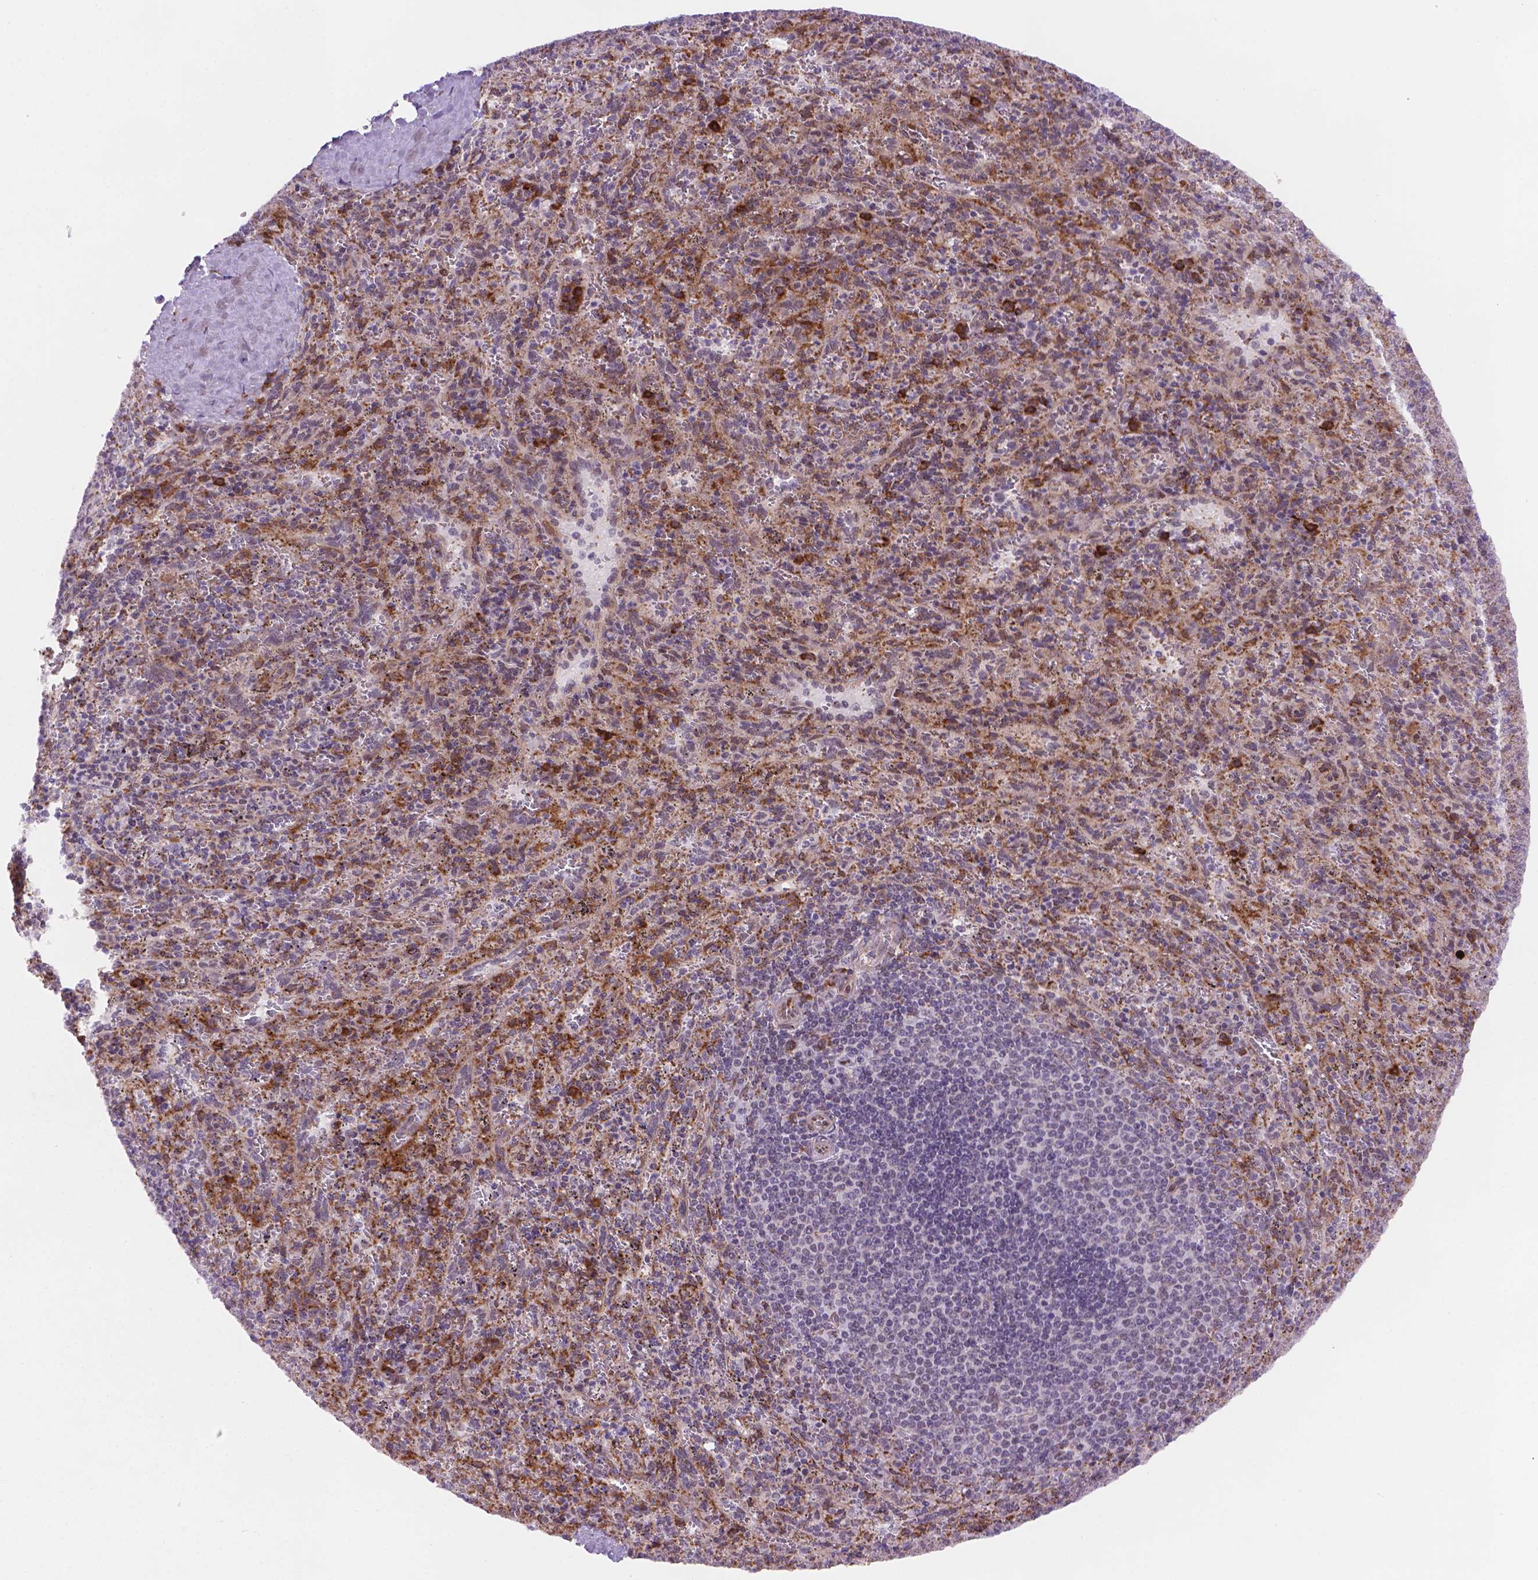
{"staining": {"intensity": "moderate", "quantity": "<25%", "location": "cytoplasmic/membranous"}, "tissue": "spleen", "cell_type": "Cells in red pulp", "image_type": "normal", "snomed": [{"axis": "morphology", "description": "Normal tissue, NOS"}, {"axis": "topography", "description": "Spleen"}], "caption": "Spleen stained with DAB (3,3'-diaminobenzidine) IHC shows low levels of moderate cytoplasmic/membranous positivity in approximately <25% of cells in red pulp.", "gene": "FNIP1", "patient": {"sex": "male", "age": 57}}